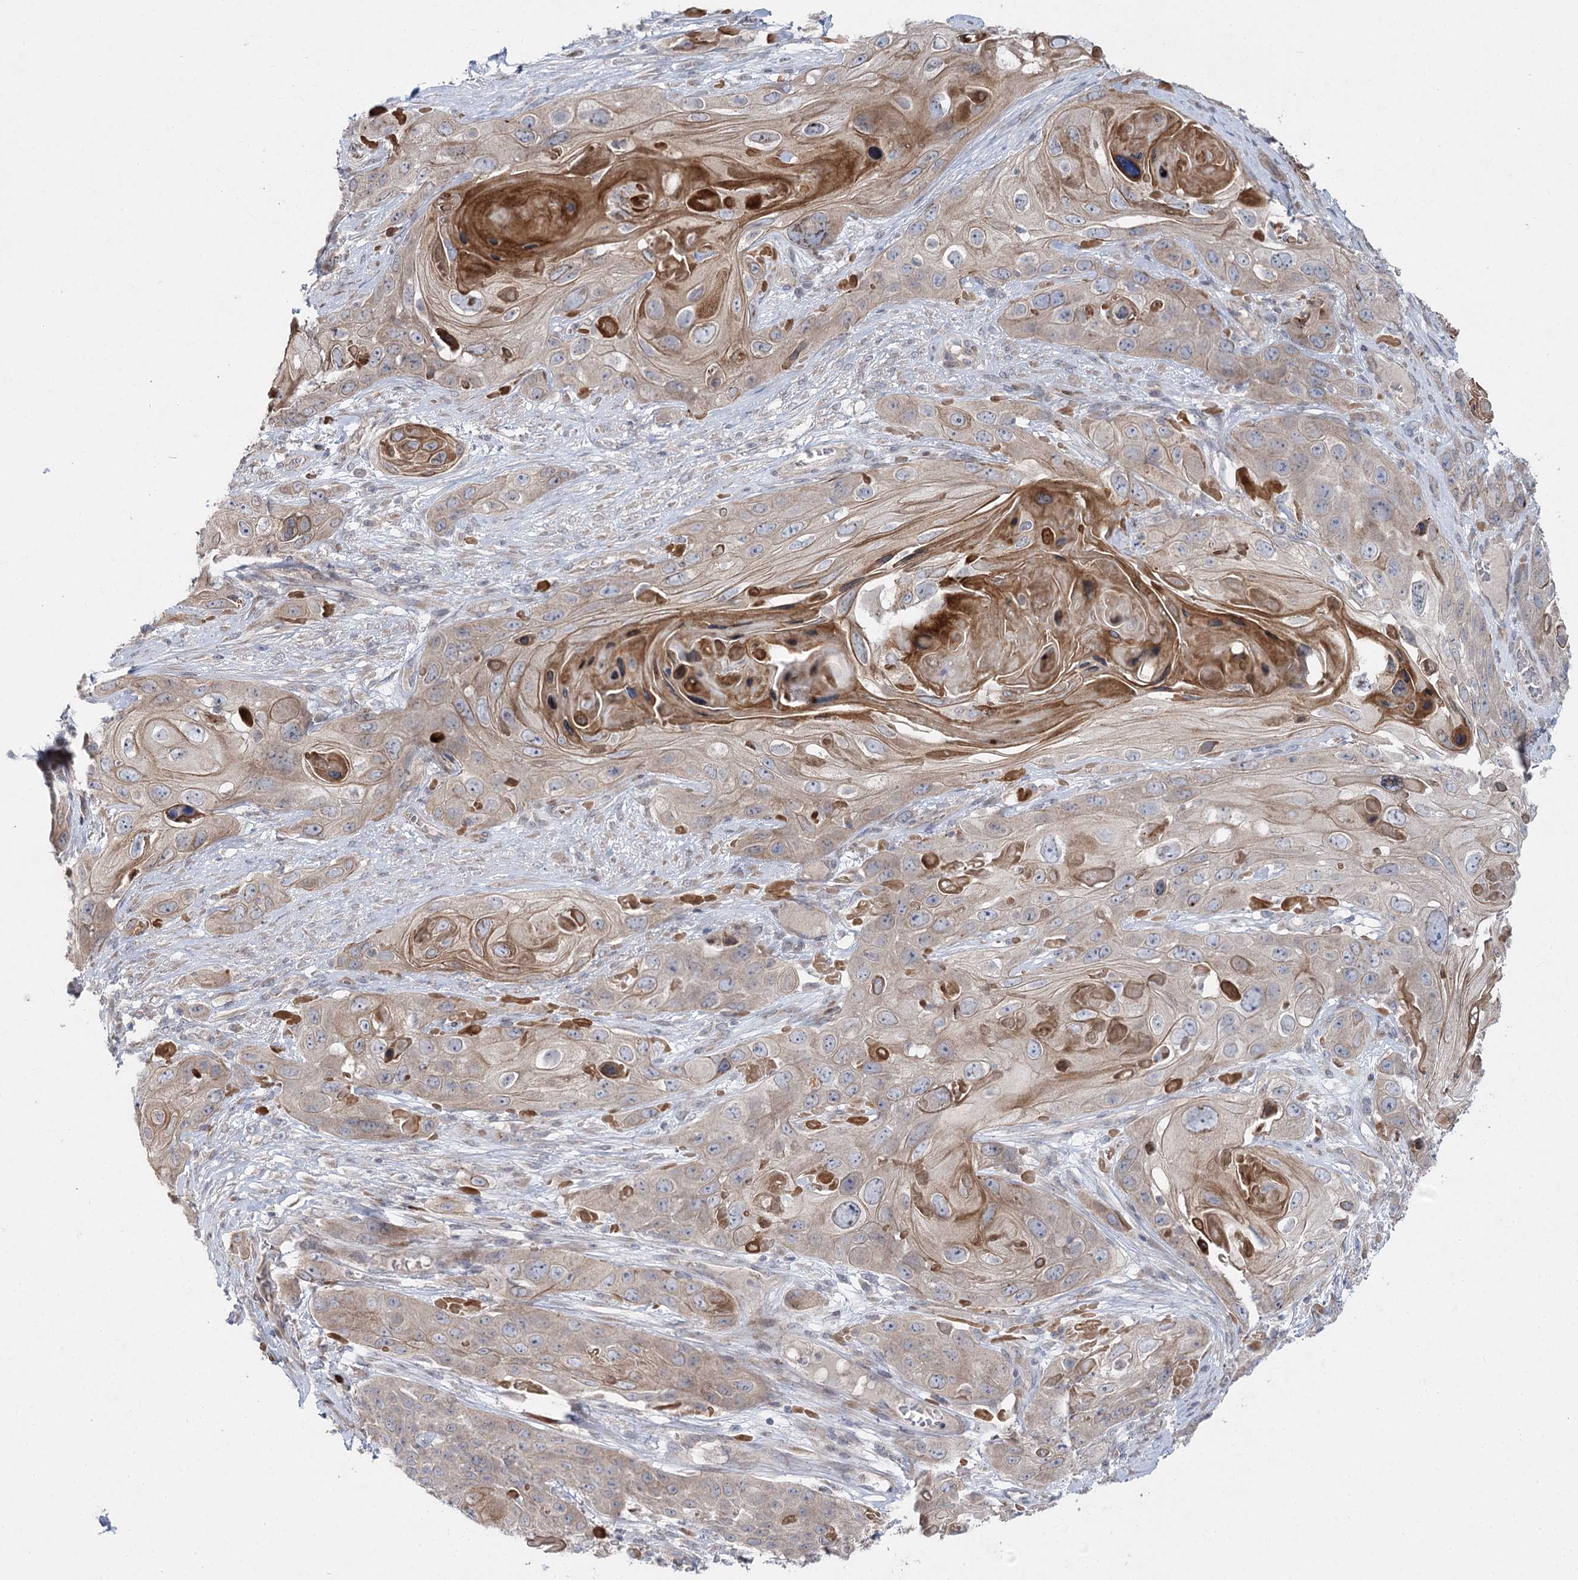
{"staining": {"intensity": "moderate", "quantity": "25%-75%", "location": "cytoplasmic/membranous"}, "tissue": "skin cancer", "cell_type": "Tumor cells", "image_type": "cancer", "snomed": [{"axis": "morphology", "description": "Squamous cell carcinoma, NOS"}, {"axis": "topography", "description": "Skin"}], "caption": "Approximately 25%-75% of tumor cells in skin squamous cell carcinoma show moderate cytoplasmic/membranous protein expression as visualized by brown immunohistochemical staining.", "gene": "SH3BP5L", "patient": {"sex": "male", "age": 55}}